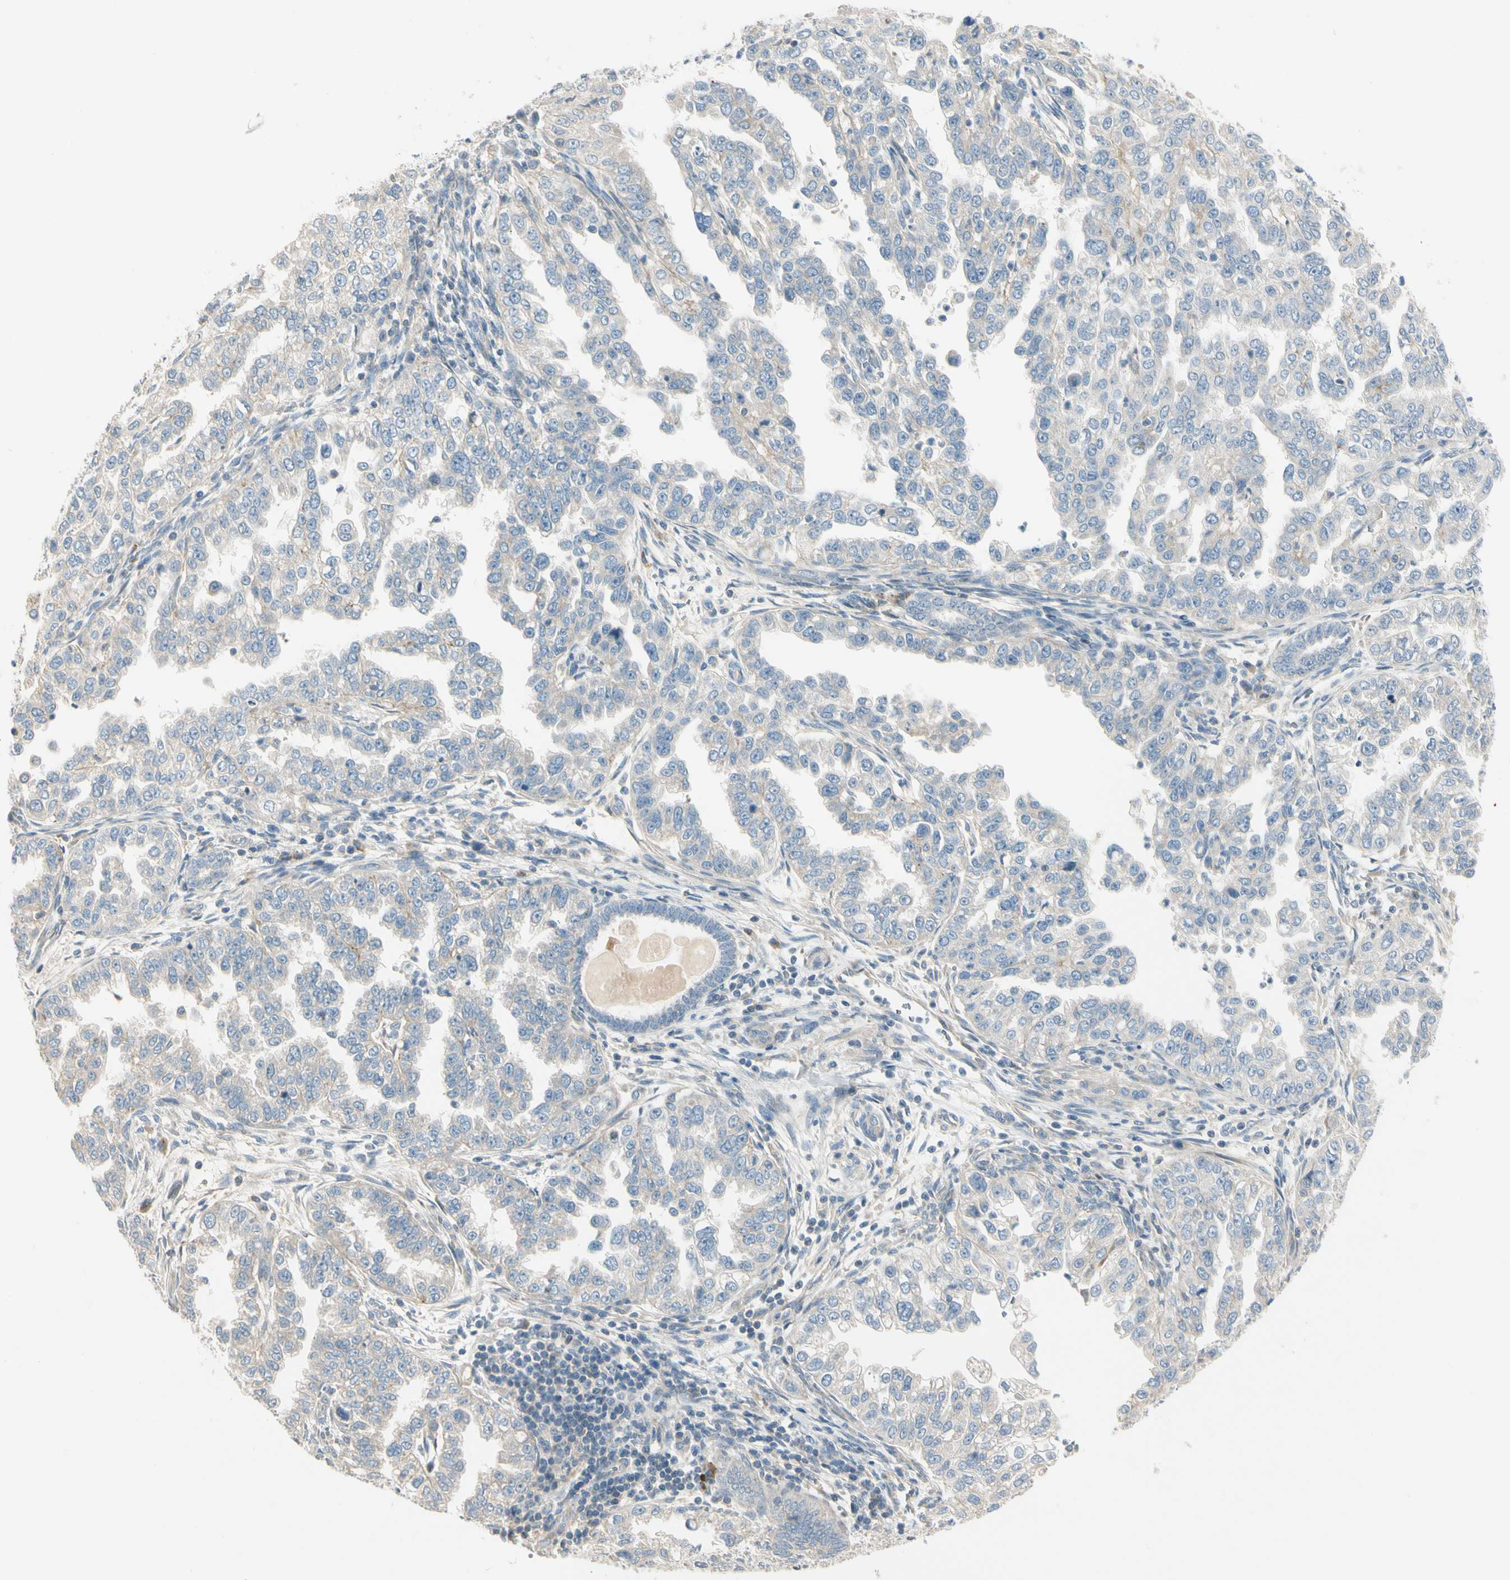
{"staining": {"intensity": "negative", "quantity": "none", "location": "none"}, "tissue": "endometrial cancer", "cell_type": "Tumor cells", "image_type": "cancer", "snomed": [{"axis": "morphology", "description": "Adenocarcinoma, NOS"}, {"axis": "topography", "description": "Endometrium"}], "caption": "An image of human endometrial cancer (adenocarcinoma) is negative for staining in tumor cells. The staining is performed using DAB (3,3'-diaminobenzidine) brown chromogen with nuclei counter-stained in using hematoxylin.", "gene": "ADGRA3", "patient": {"sex": "female", "age": 85}}